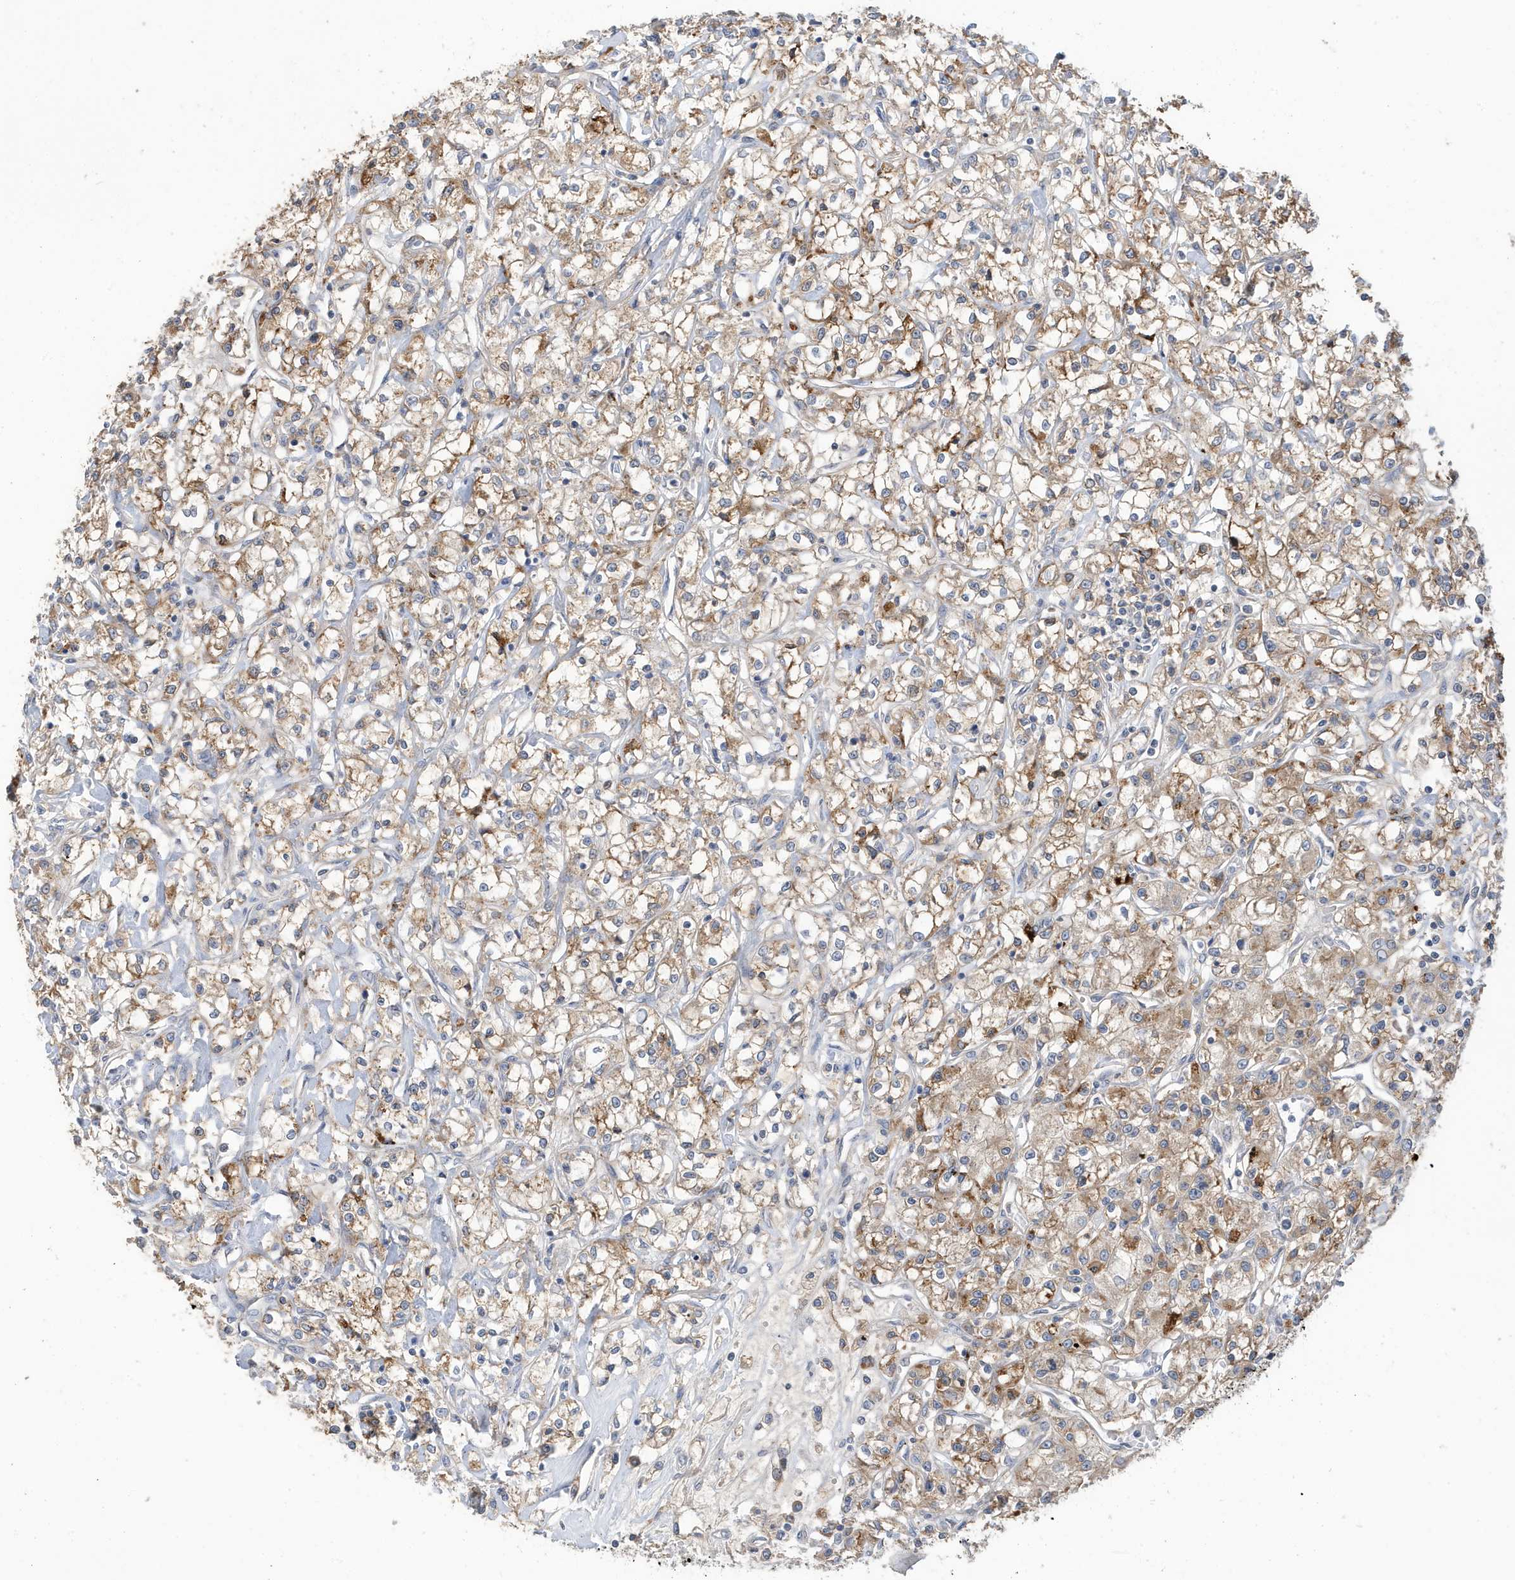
{"staining": {"intensity": "moderate", "quantity": ">75%", "location": "cytoplasmic/membranous"}, "tissue": "renal cancer", "cell_type": "Tumor cells", "image_type": "cancer", "snomed": [{"axis": "morphology", "description": "Adenocarcinoma, NOS"}, {"axis": "topography", "description": "Kidney"}], "caption": "Approximately >75% of tumor cells in adenocarcinoma (renal) display moderate cytoplasmic/membranous protein expression as visualized by brown immunohistochemical staining.", "gene": "LAPTM4A", "patient": {"sex": "female", "age": 59}}